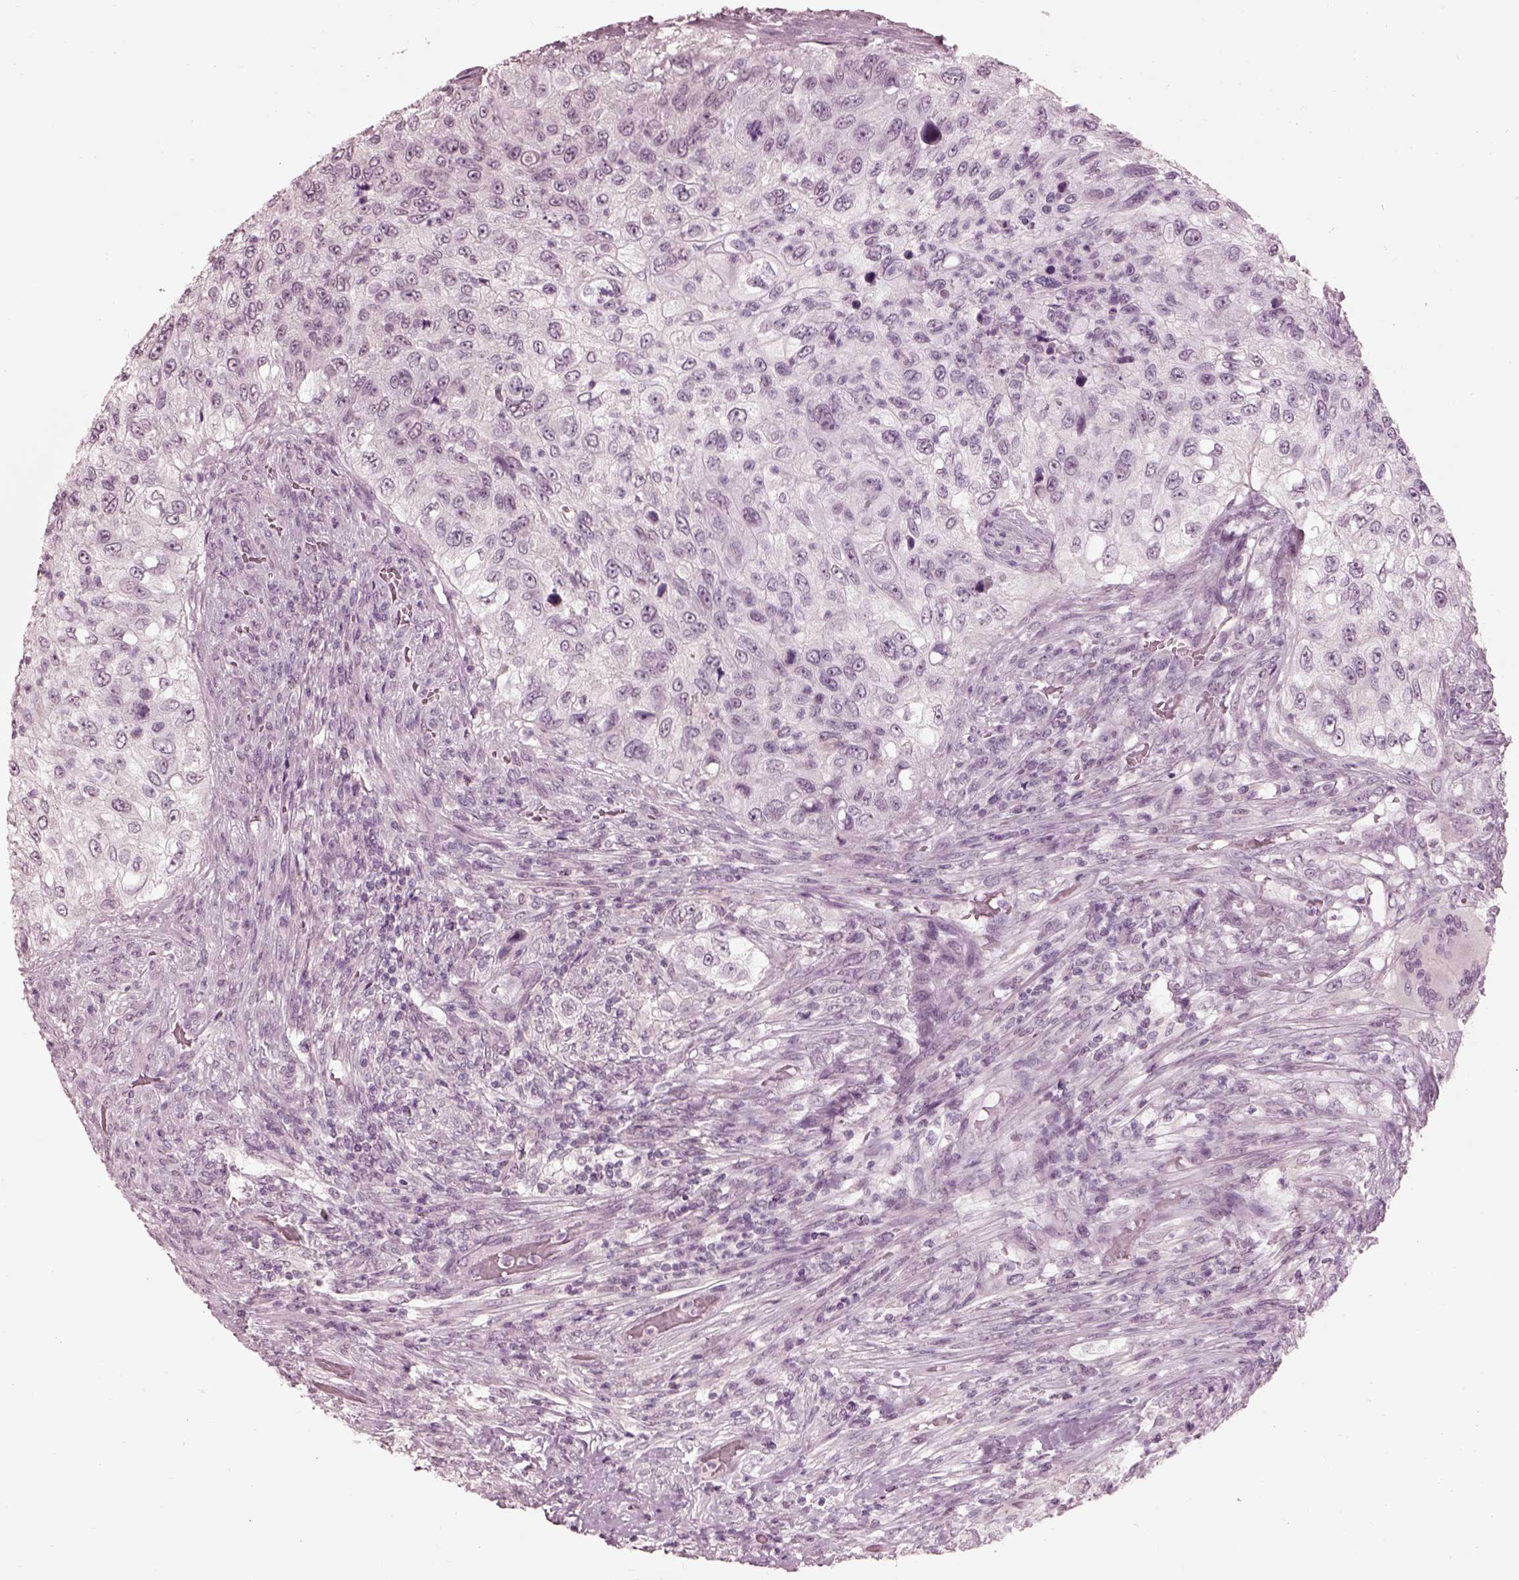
{"staining": {"intensity": "negative", "quantity": "none", "location": "none"}, "tissue": "urothelial cancer", "cell_type": "Tumor cells", "image_type": "cancer", "snomed": [{"axis": "morphology", "description": "Urothelial carcinoma, High grade"}, {"axis": "topography", "description": "Urinary bladder"}], "caption": "This is a photomicrograph of immunohistochemistry (IHC) staining of urothelial cancer, which shows no expression in tumor cells.", "gene": "GARIN4", "patient": {"sex": "female", "age": 60}}